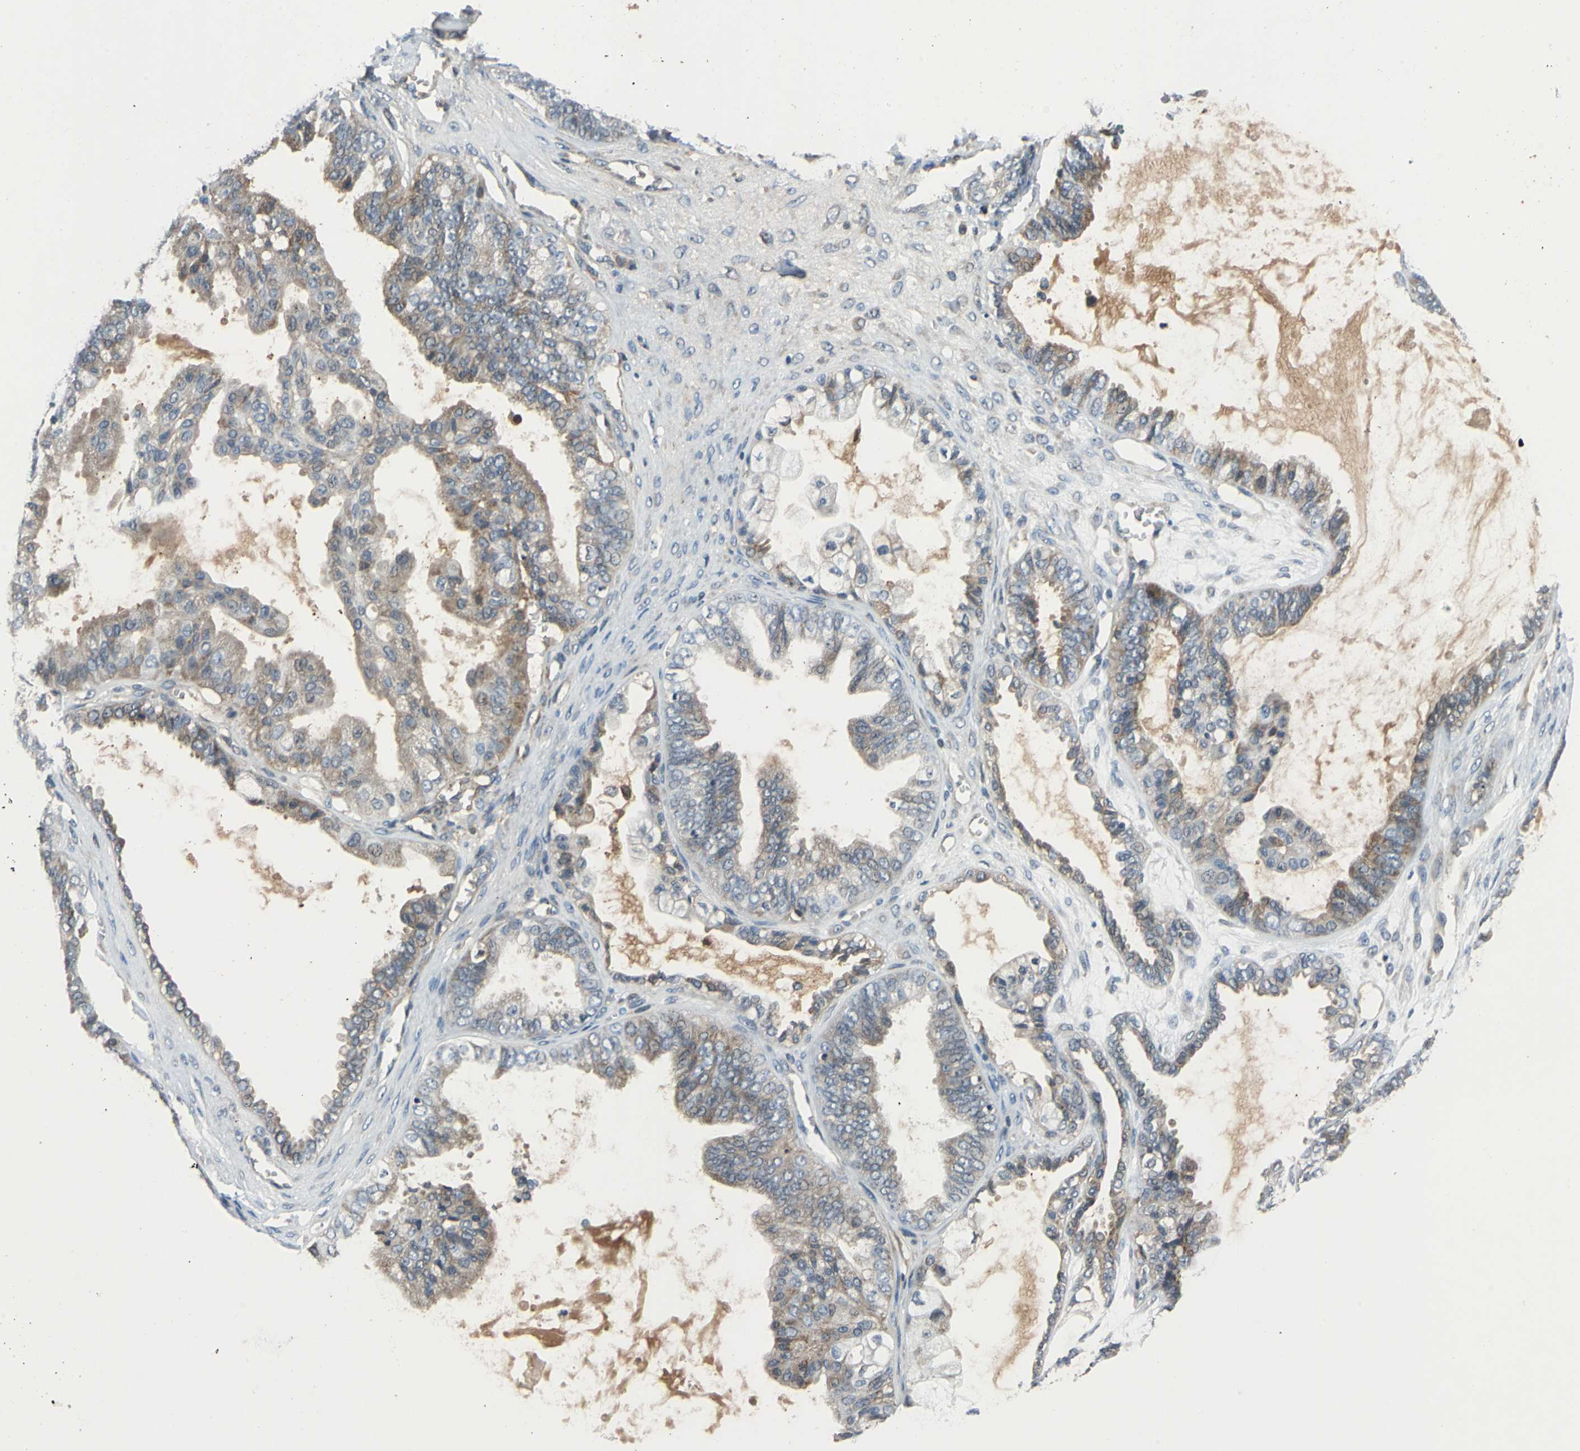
{"staining": {"intensity": "moderate", "quantity": "25%-75%", "location": "cytoplasmic/membranous"}, "tissue": "ovarian cancer", "cell_type": "Tumor cells", "image_type": "cancer", "snomed": [{"axis": "morphology", "description": "Carcinoma, NOS"}, {"axis": "morphology", "description": "Carcinoma, endometroid"}, {"axis": "topography", "description": "Ovary"}], "caption": "A histopathology image of human ovarian cancer (endometroid carcinoma) stained for a protein shows moderate cytoplasmic/membranous brown staining in tumor cells.", "gene": "SLC19A2", "patient": {"sex": "female", "age": 50}}